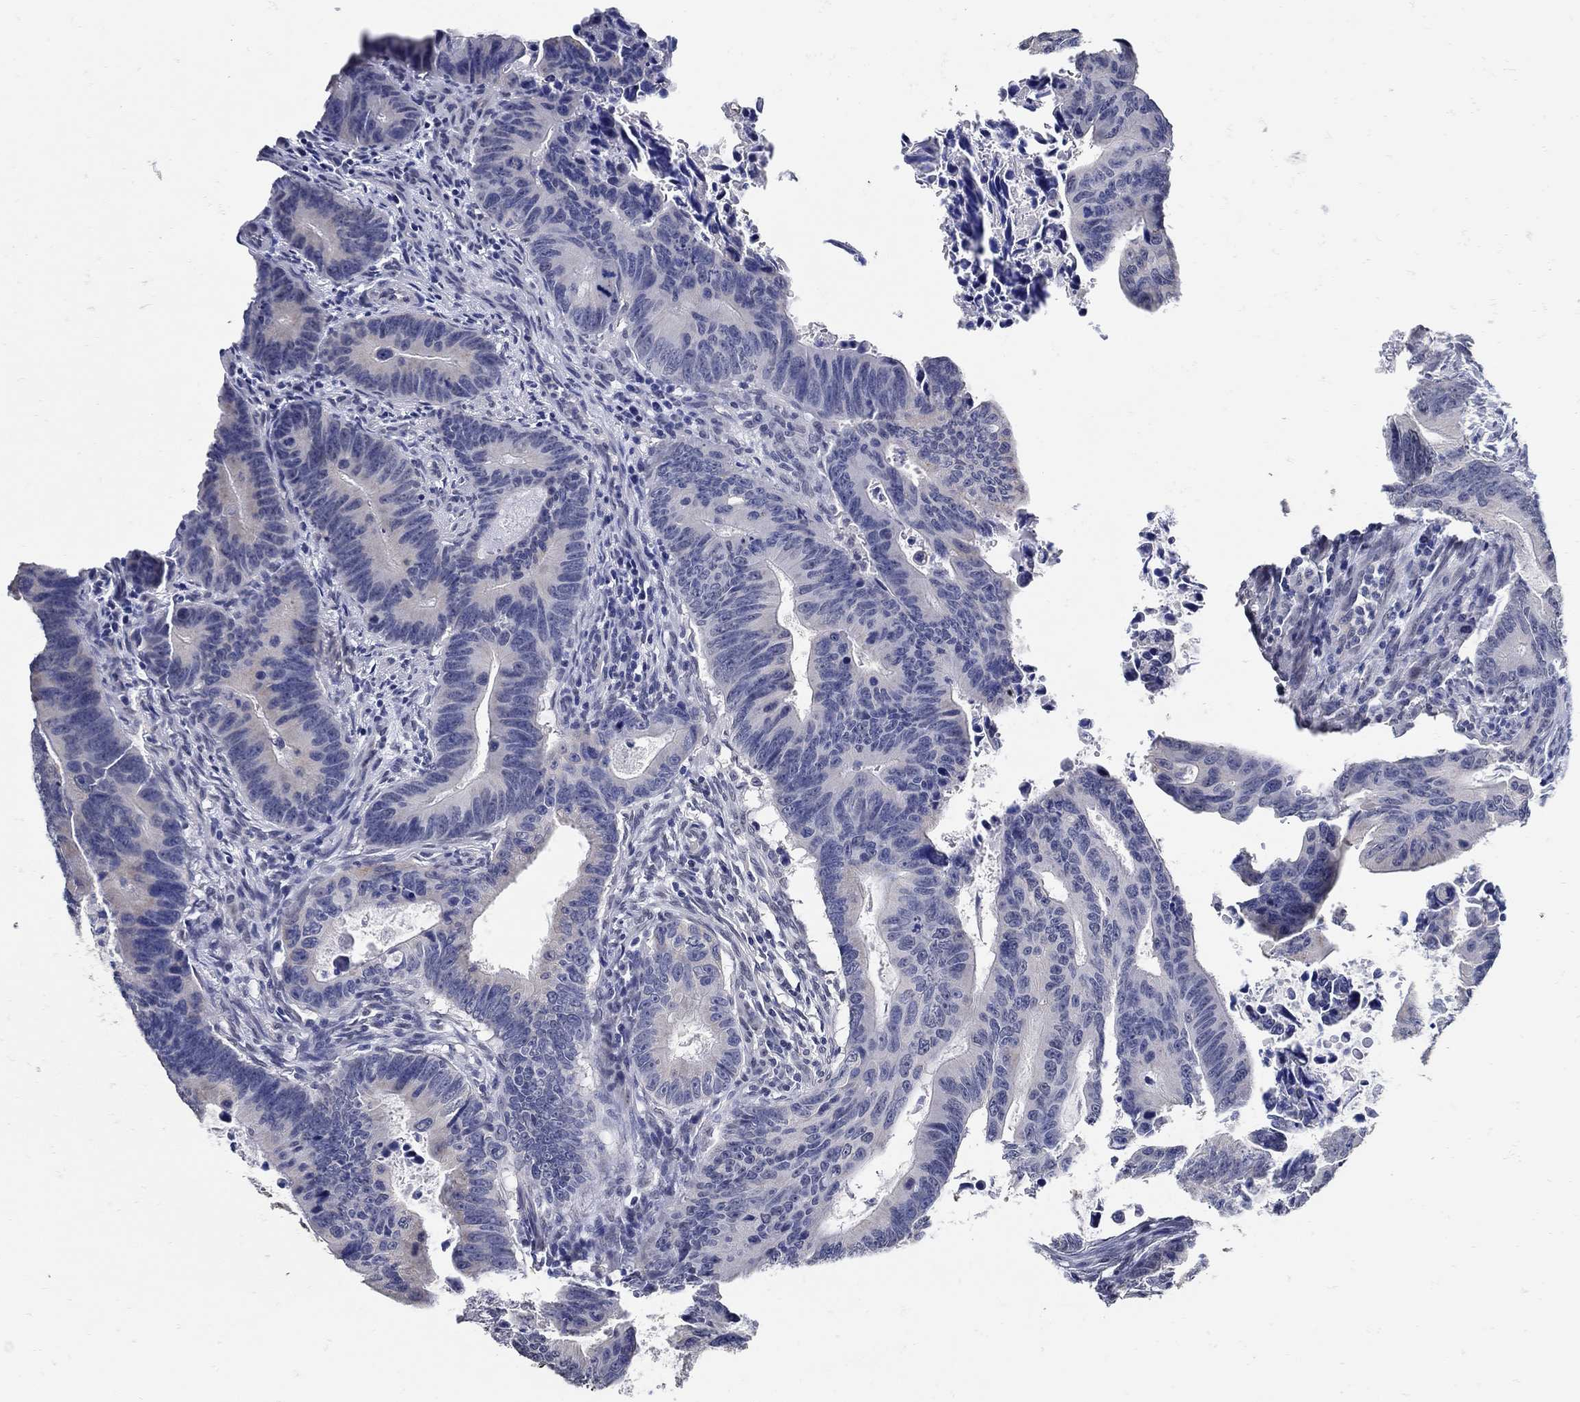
{"staining": {"intensity": "negative", "quantity": "none", "location": "none"}, "tissue": "colorectal cancer", "cell_type": "Tumor cells", "image_type": "cancer", "snomed": [{"axis": "morphology", "description": "Adenocarcinoma, NOS"}, {"axis": "topography", "description": "Colon"}], "caption": "Immunohistochemistry (IHC) of human adenocarcinoma (colorectal) reveals no expression in tumor cells.", "gene": "KCNN3", "patient": {"sex": "female", "age": 87}}